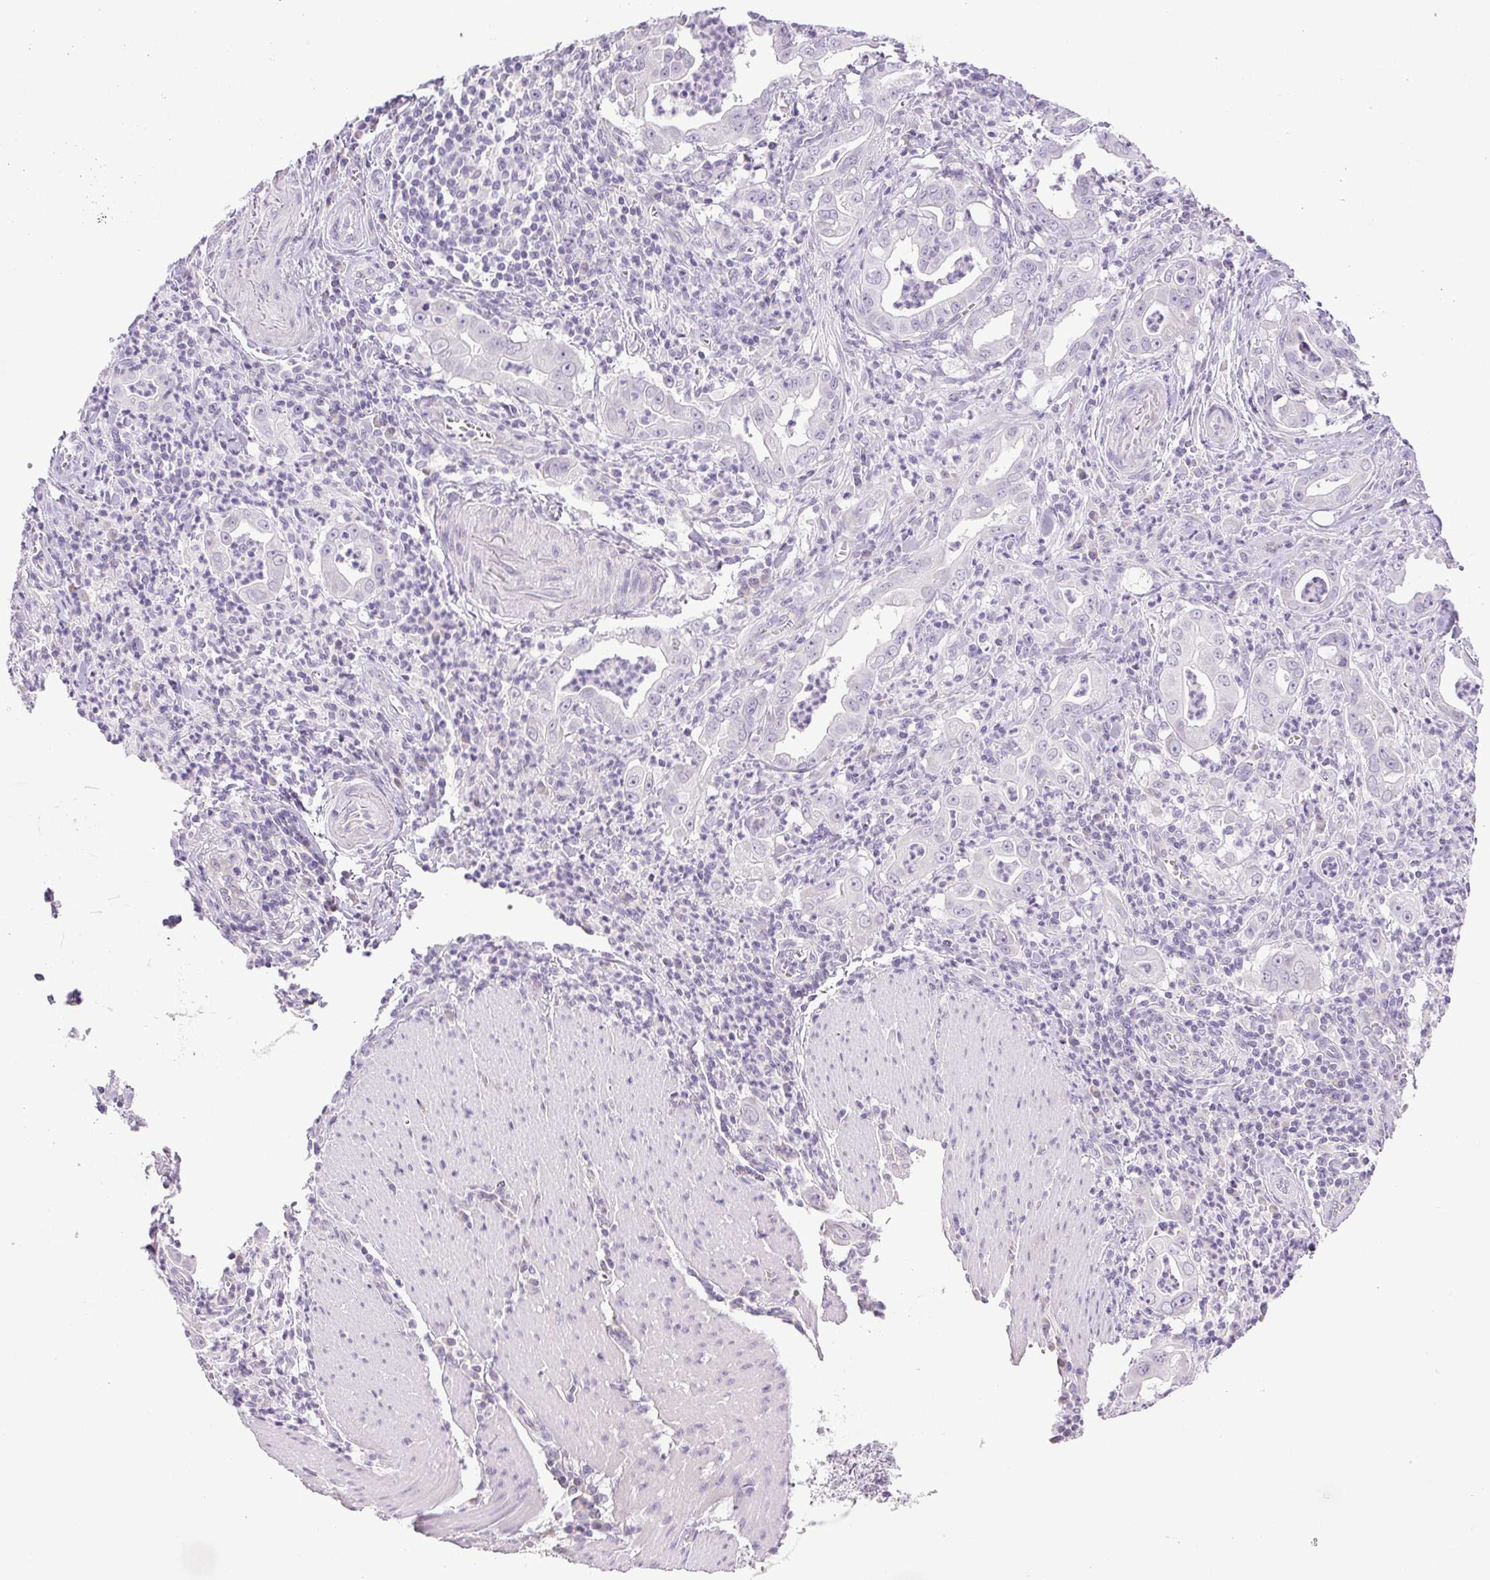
{"staining": {"intensity": "negative", "quantity": "none", "location": "none"}, "tissue": "stomach cancer", "cell_type": "Tumor cells", "image_type": "cancer", "snomed": [{"axis": "morphology", "description": "Adenocarcinoma, NOS"}, {"axis": "topography", "description": "Stomach, upper"}], "caption": "High magnification brightfield microscopy of stomach cancer stained with DAB (brown) and counterstained with hematoxylin (blue): tumor cells show no significant staining.", "gene": "PAPPA2", "patient": {"sex": "female", "age": 79}}